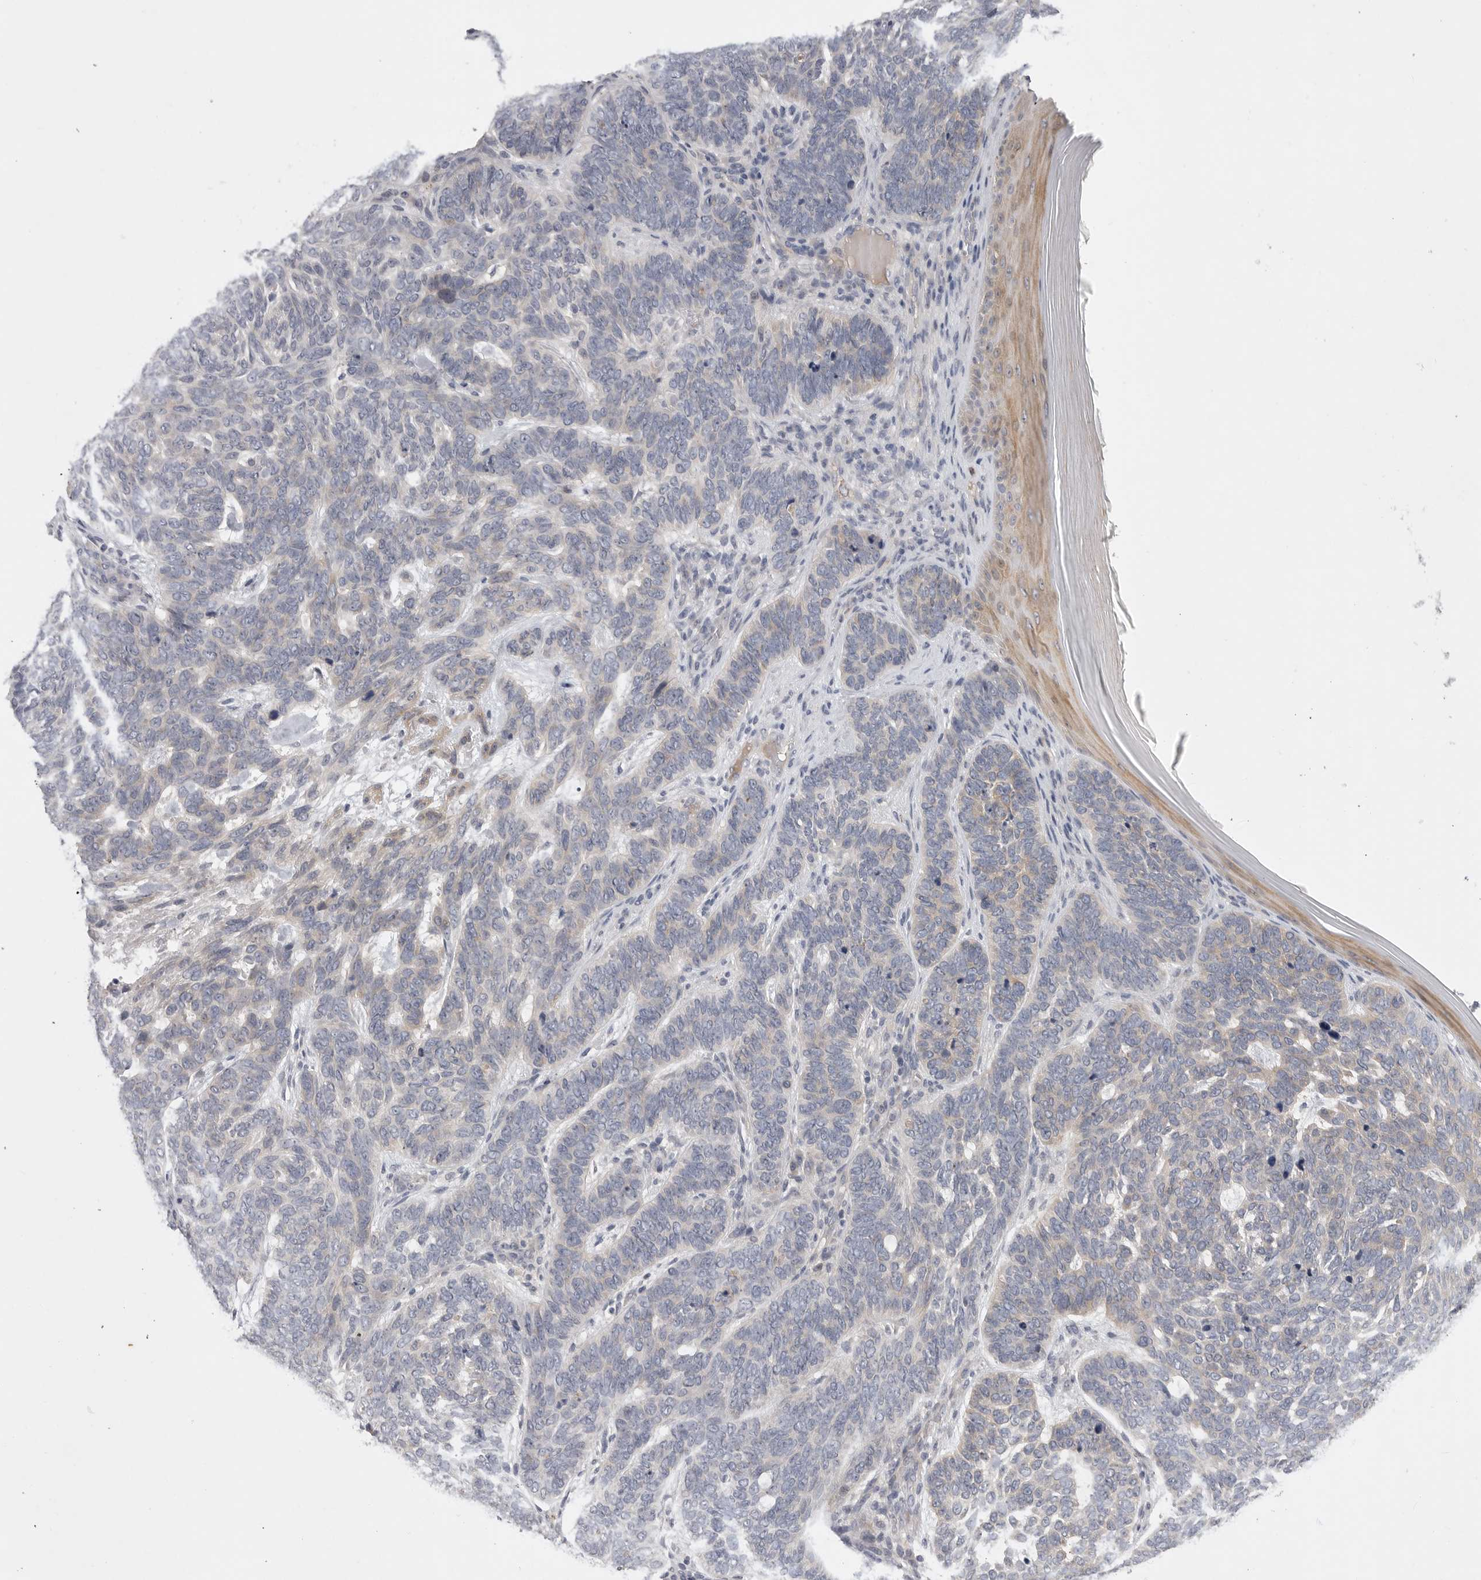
{"staining": {"intensity": "negative", "quantity": "none", "location": "none"}, "tissue": "skin cancer", "cell_type": "Tumor cells", "image_type": "cancer", "snomed": [{"axis": "morphology", "description": "Basal cell carcinoma"}, {"axis": "topography", "description": "Skin"}], "caption": "There is no significant expression in tumor cells of skin cancer (basal cell carcinoma).", "gene": "ITGAD", "patient": {"sex": "female", "age": 85}}